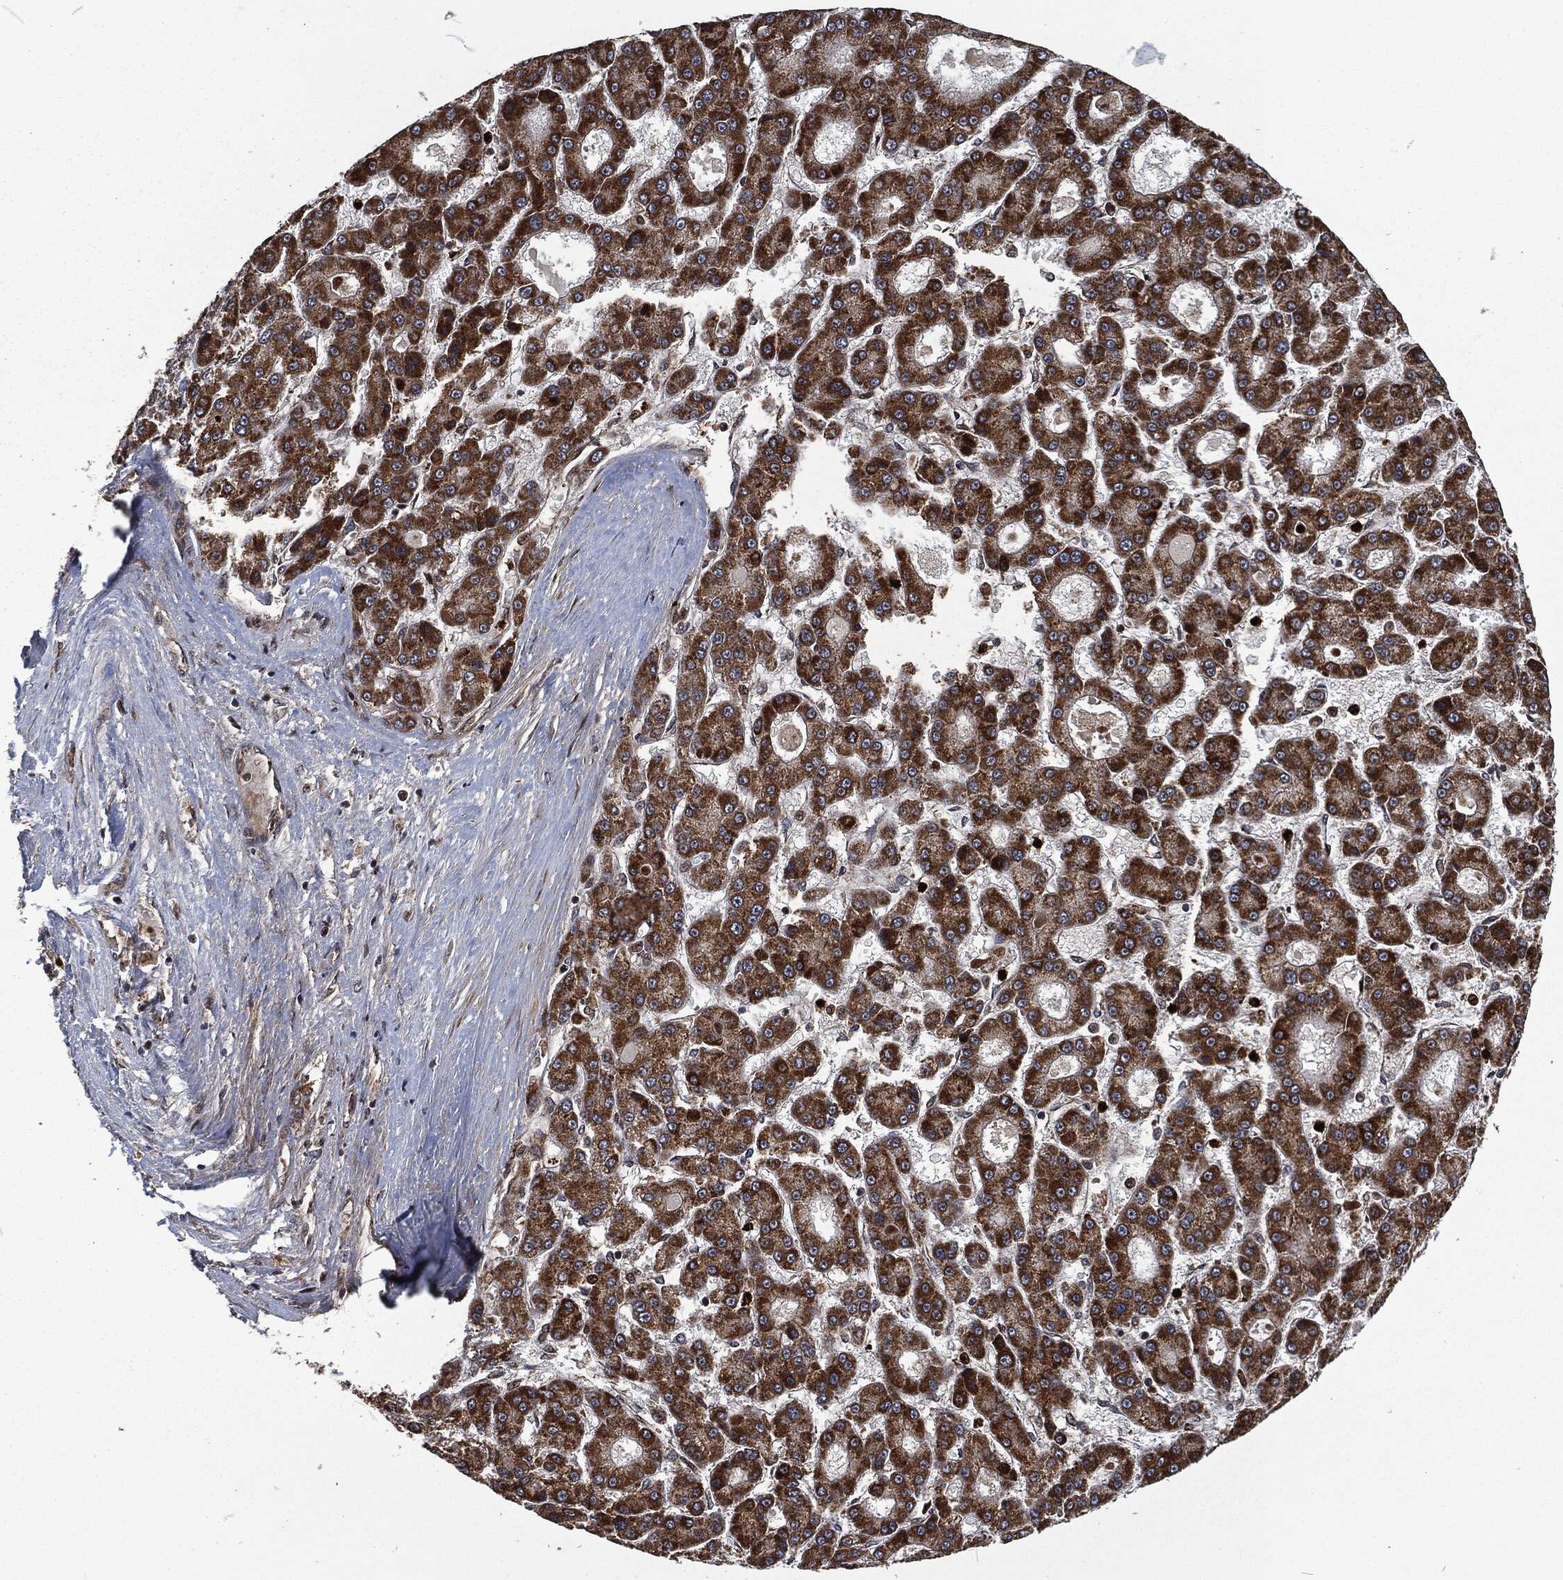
{"staining": {"intensity": "strong", "quantity": ">75%", "location": "cytoplasmic/membranous"}, "tissue": "liver cancer", "cell_type": "Tumor cells", "image_type": "cancer", "snomed": [{"axis": "morphology", "description": "Carcinoma, Hepatocellular, NOS"}, {"axis": "topography", "description": "Liver"}], "caption": "Immunohistochemical staining of human liver hepatocellular carcinoma shows strong cytoplasmic/membranous protein staining in approximately >75% of tumor cells. The protein of interest is stained brown, and the nuclei are stained in blue (DAB (3,3'-diaminobenzidine) IHC with brightfield microscopy, high magnification).", "gene": "CMPK2", "patient": {"sex": "male", "age": 70}}